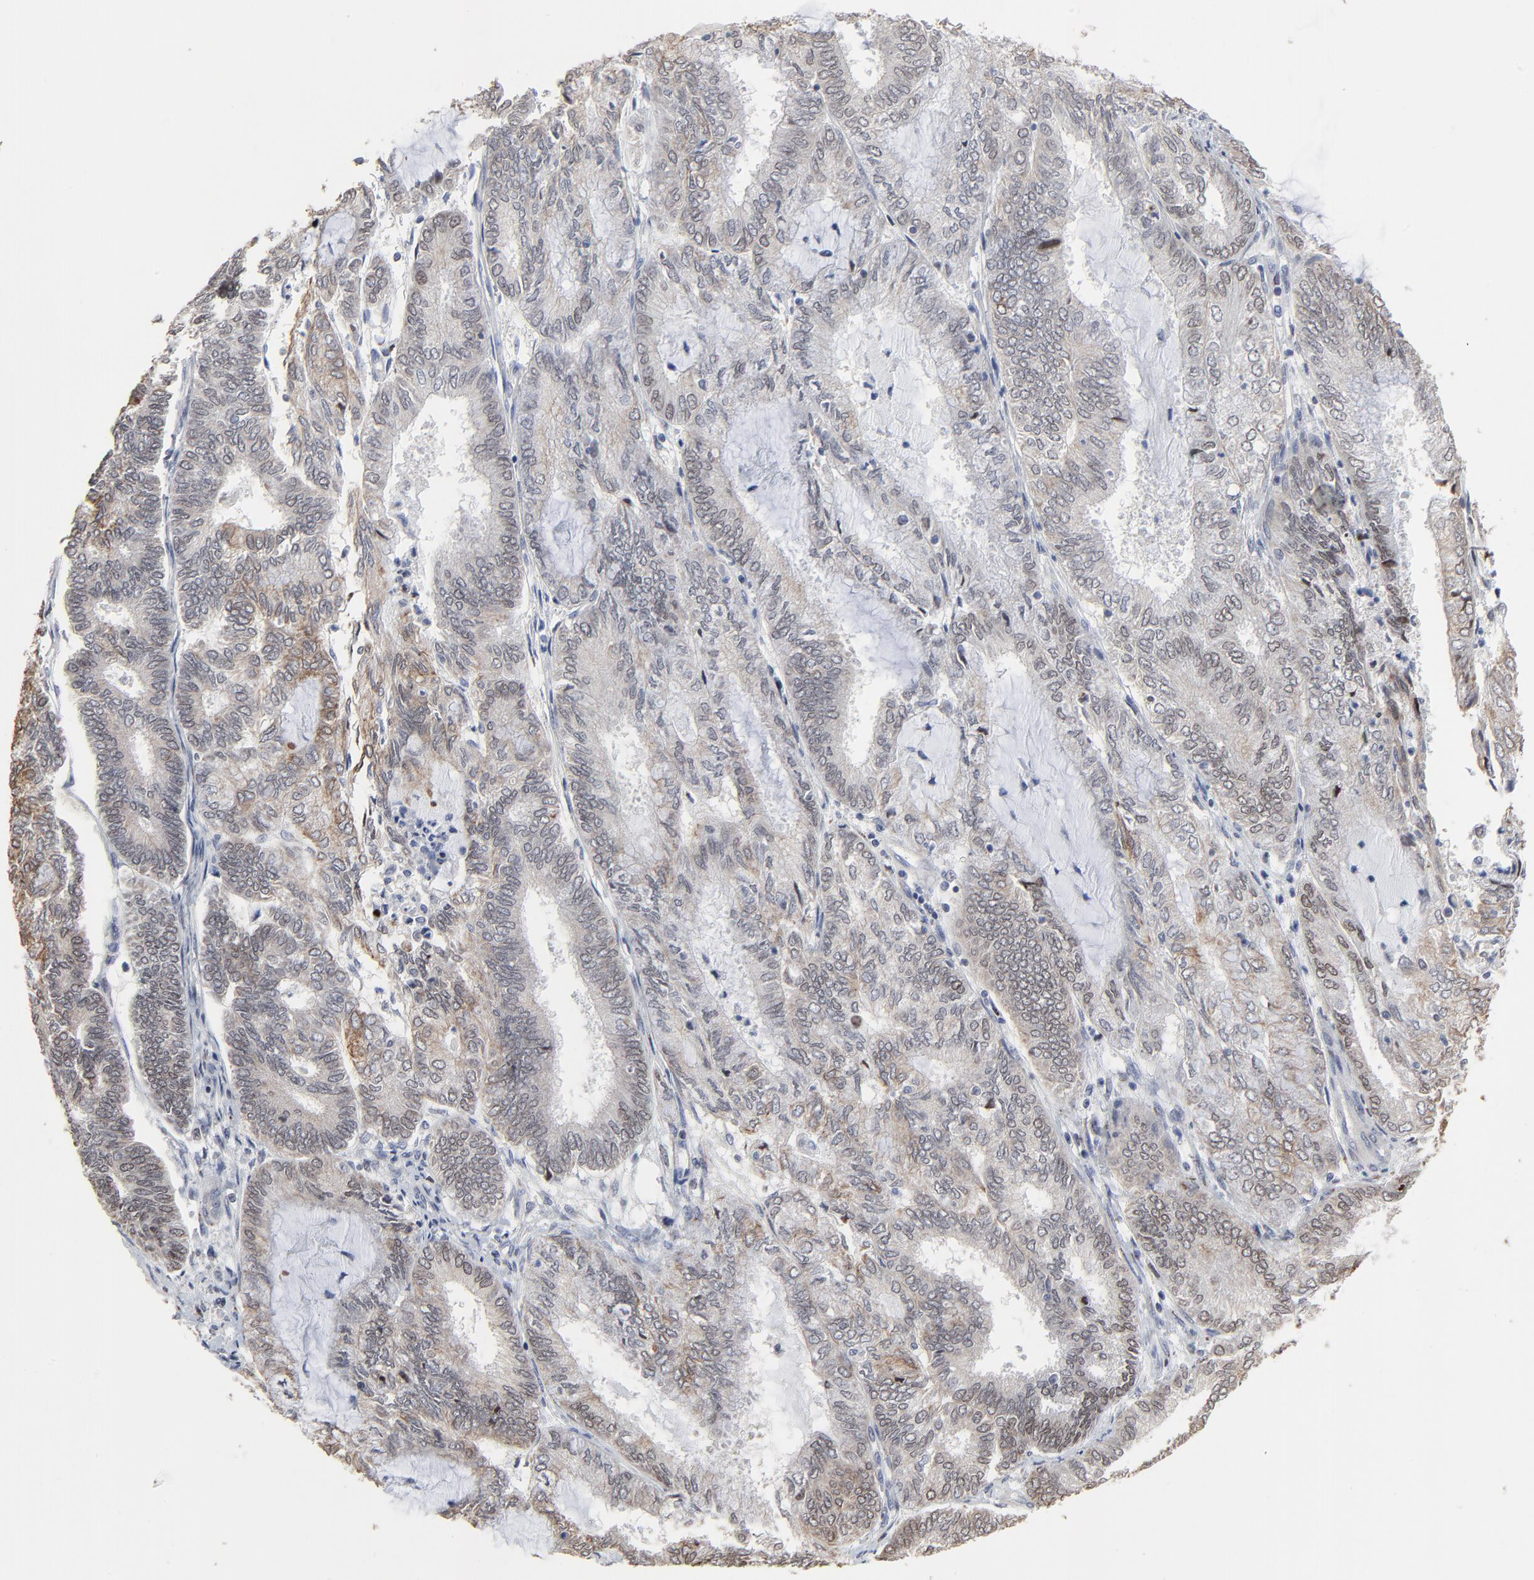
{"staining": {"intensity": "weak", "quantity": "<25%", "location": "cytoplasmic/membranous,nuclear"}, "tissue": "endometrial cancer", "cell_type": "Tumor cells", "image_type": "cancer", "snomed": [{"axis": "morphology", "description": "Adenocarcinoma, NOS"}, {"axis": "topography", "description": "Endometrium"}], "caption": "High magnification brightfield microscopy of endometrial cancer (adenocarcinoma) stained with DAB (3,3'-diaminobenzidine) (brown) and counterstained with hematoxylin (blue): tumor cells show no significant positivity.", "gene": "LNX1", "patient": {"sex": "female", "age": 59}}